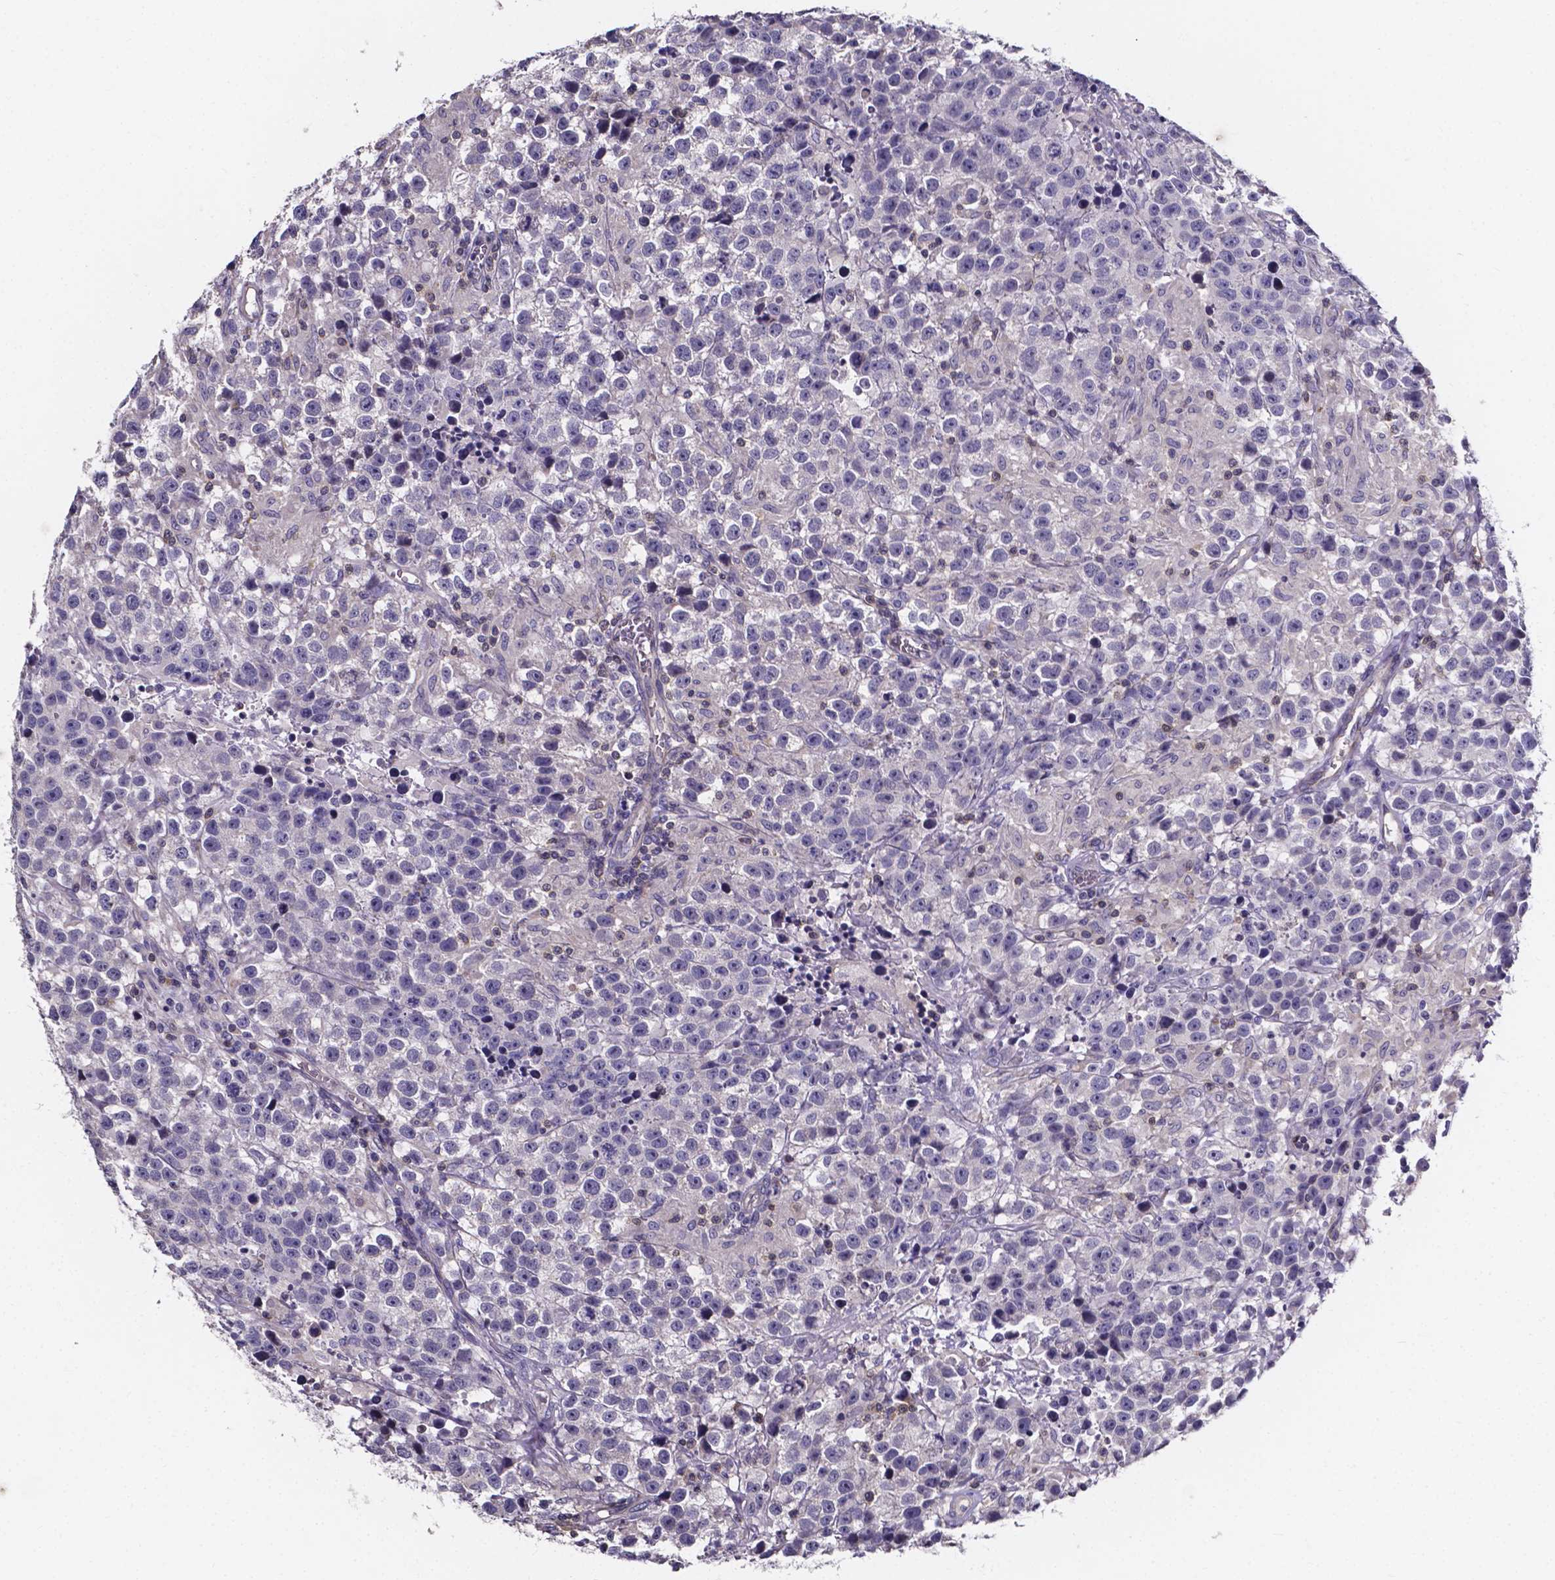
{"staining": {"intensity": "negative", "quantity": "none", "location": "none"}, "tissue": "testis cancer", "cell_type": "Tumor cells", "image_type": "cancer", "snomed": [{"axis": "morphology", "description": "Seminoma, NOS"}, {"axis": "topography", "description": "Testis"}], "caption": "The micrograph displays no significant positivity in tumor cells of testis cancer. The staining was performed using DAB (3,3'-diaminobenzidine) to visualize the protein expression in brown, while the nuclei were stained in blue with hematoxylin (Magnification: 20x).", "gene": "THEMIS", "patient": {"sex": "male", "age": 43}}